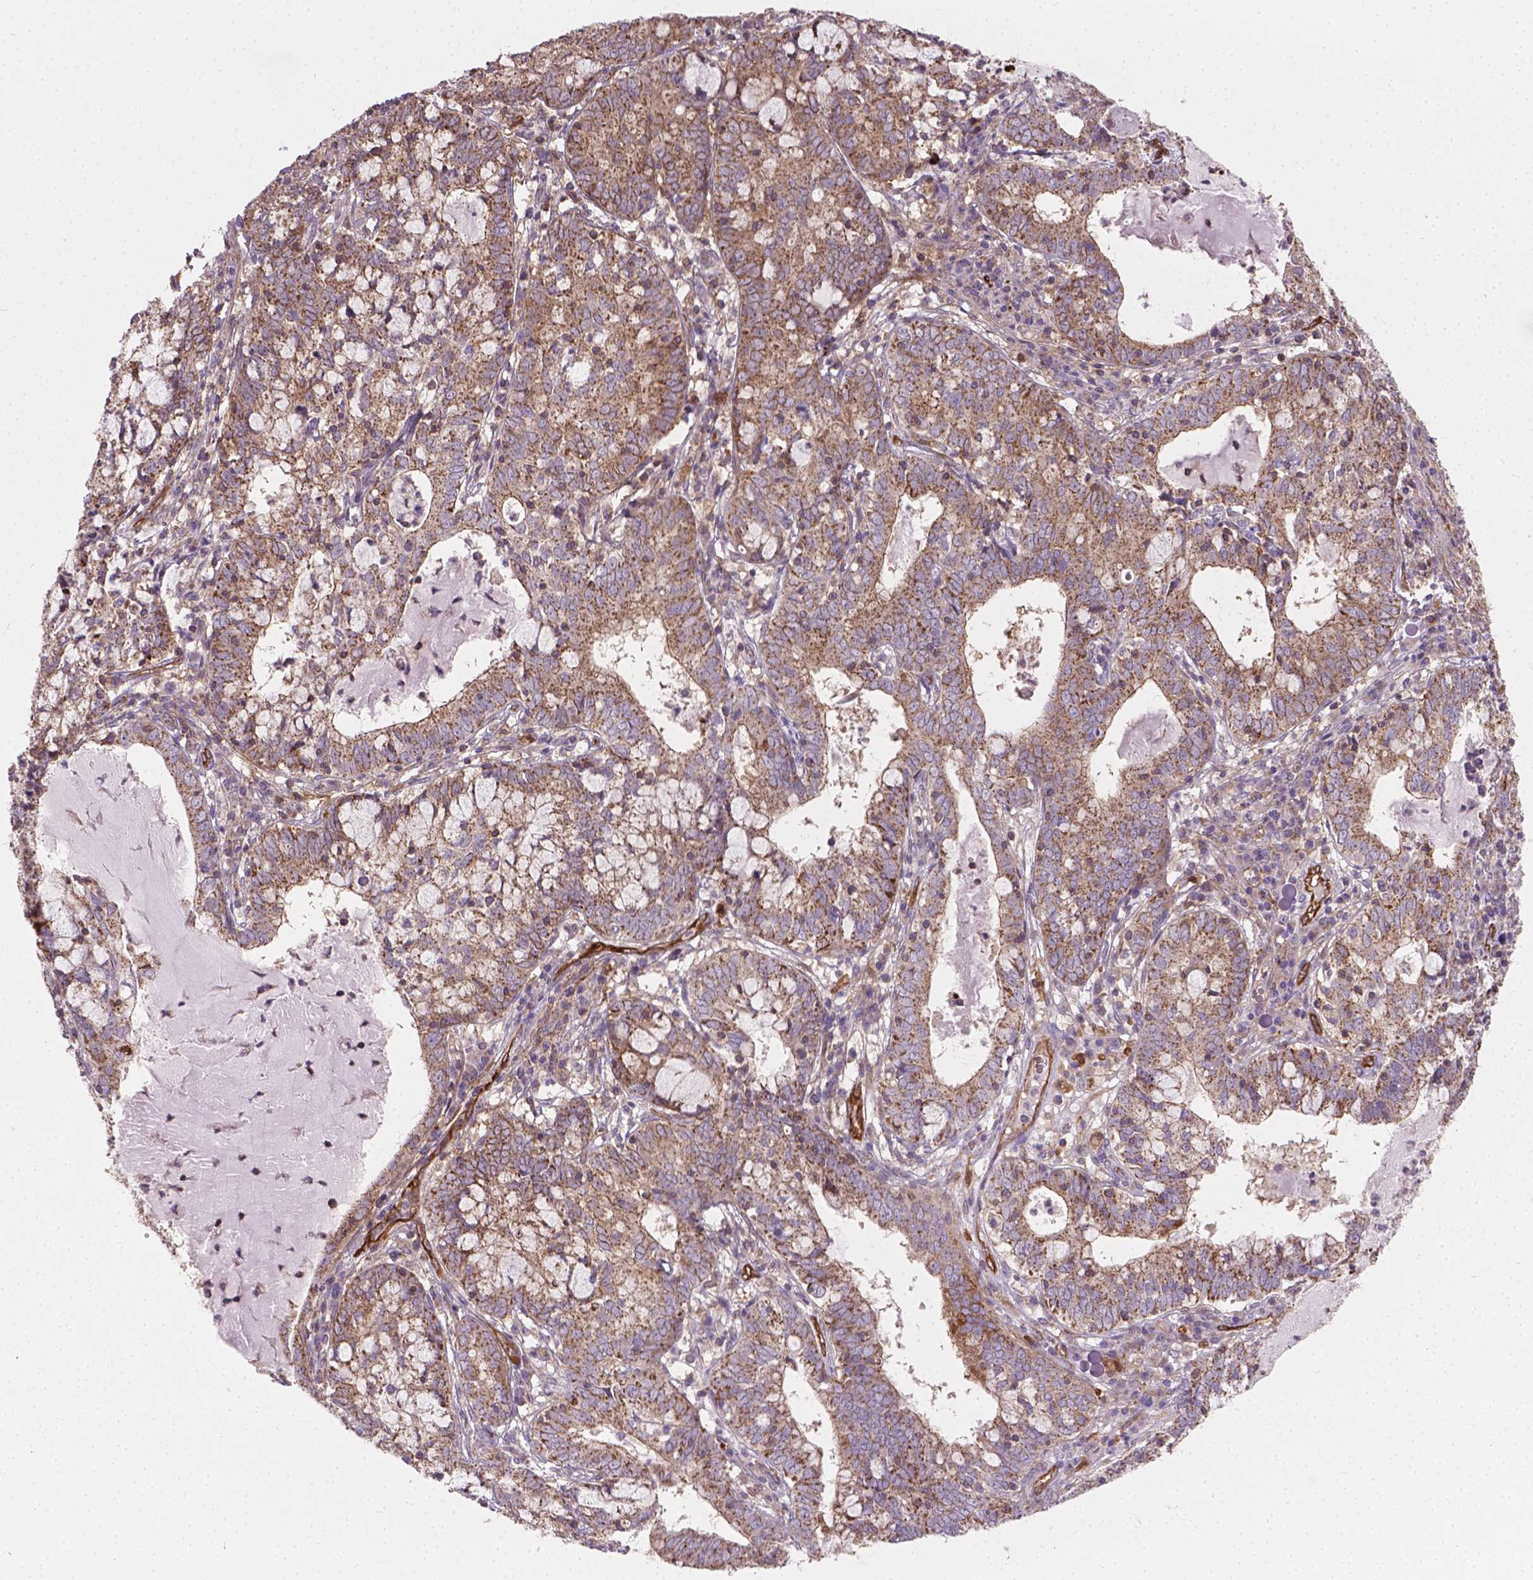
{"staining": {"intensity": "moderate", "quantity": "25%-75%", "location": "cytoplasmic/membranous"}, "tissue": "cervical cancer", "cell_type": "Tumor cells", "image_type": "cancer", "snomed": [{"axis": "morphology", "description": "Adenocarcinoma, NOS"}, {"axis": "topography", "description": "Cervix"}], "caption": "Protein analysis of cervical cancer (adenocarcinoma) tissue exhibits moderate cytoplasmic/membranous staining in approximately 25%-75% of tumor cells.", "gene": "TCAF1", "patient": {"sex": "female", "age": 40}}